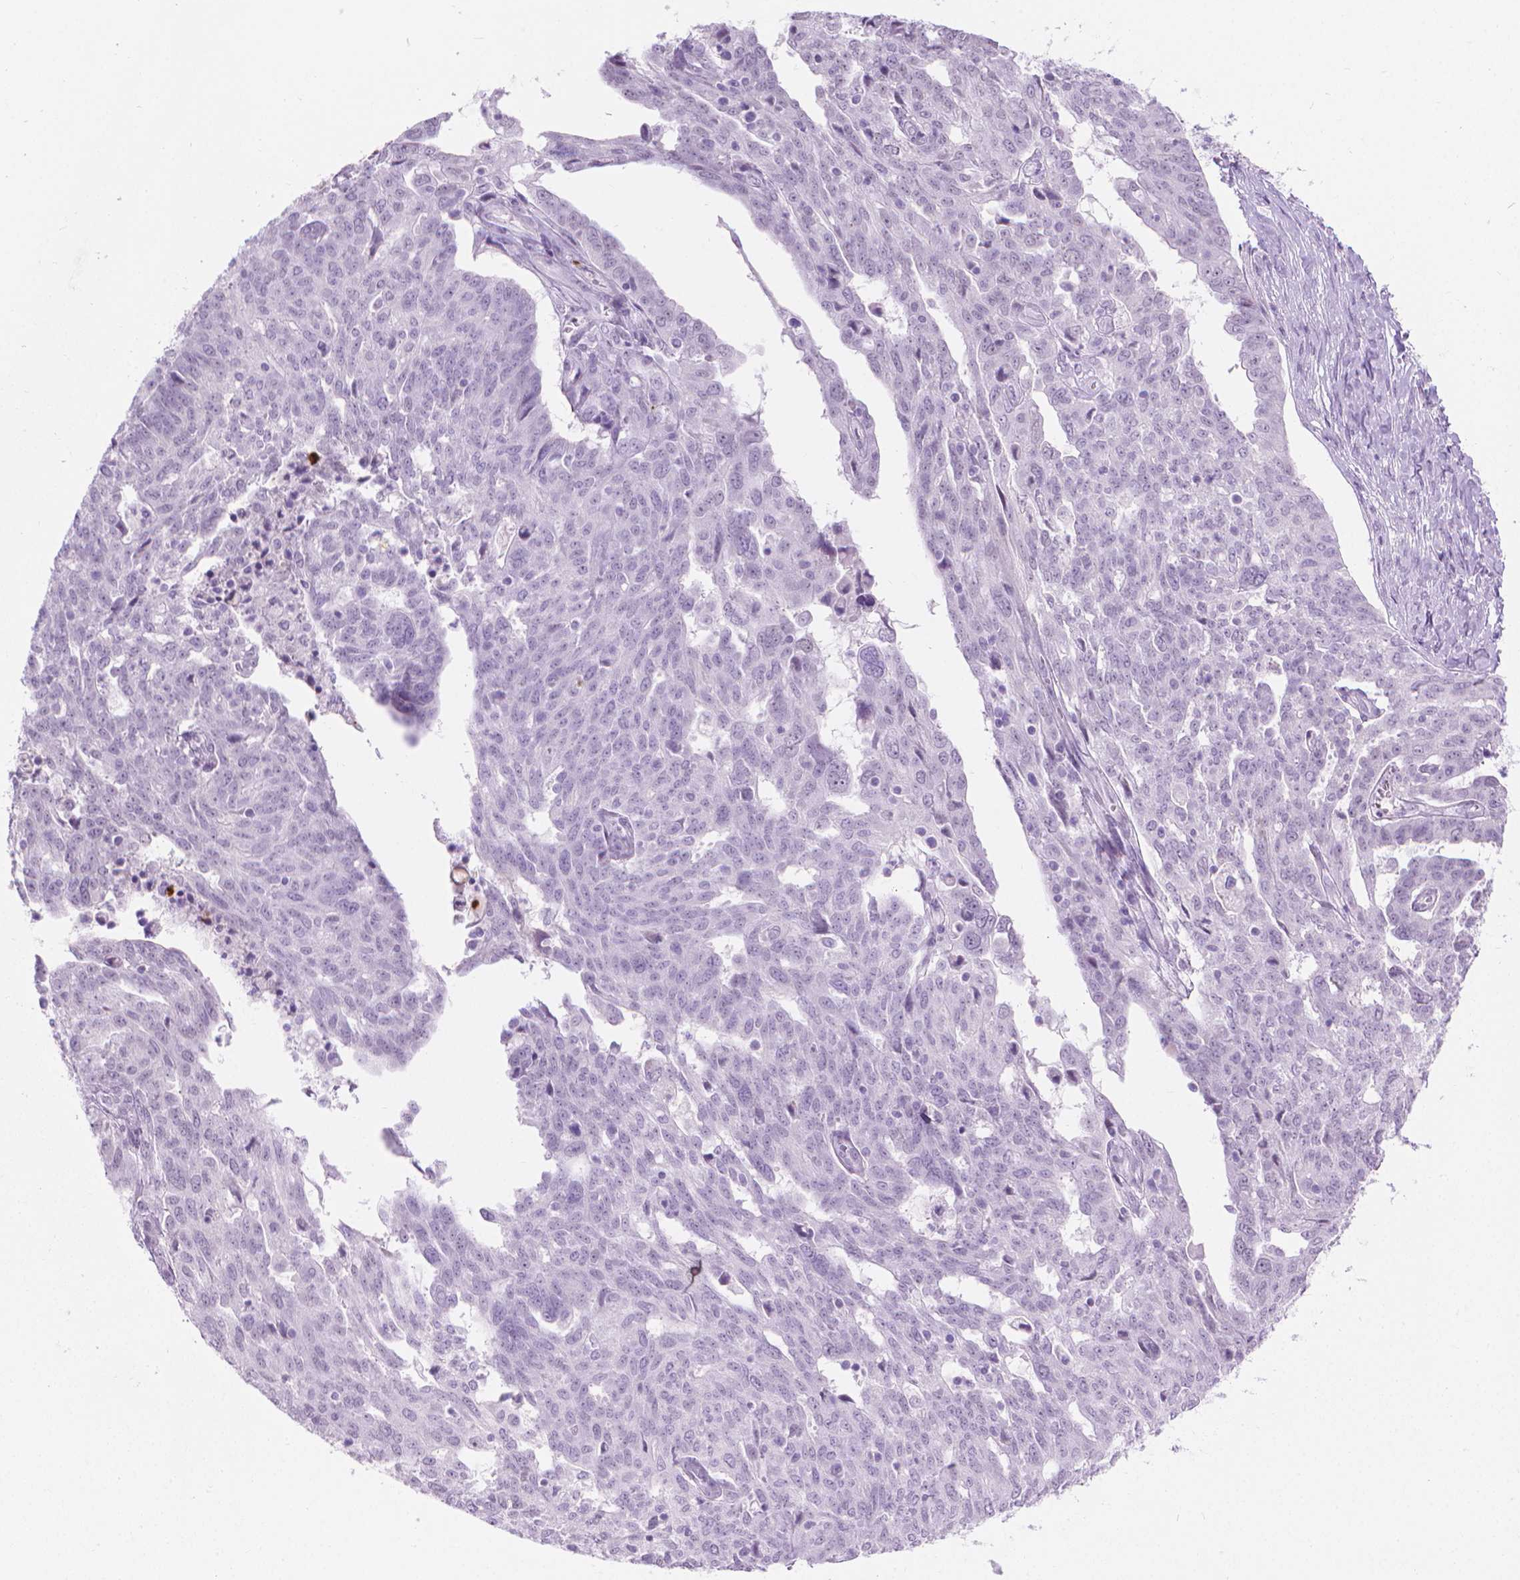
{"staining": {"intensity": "negative", "quantity": "none", "location": "none"}, "tissue": "ovarian cancer", "cell_type": "Tumor cells", "image_type": "cancer", "snomed": [{"axis": "morphology", "description": "Cystadenocarcinoma, serous, NOS"}, {"axis": "topography", "description": "Ovary"}], "caption": "DAB (3,3'-diaminobenzidine) immunohistochemical staining of ovarian cancer displays no significant staining in tumor cells. The staining was performed using DAB to visualize the protein expression in brown, while the nuclei were stained in blue with hematoxylin (Magnification: 20x).", "gene": "CFAP52", "patient": {"sex": "female", "age": 67}}